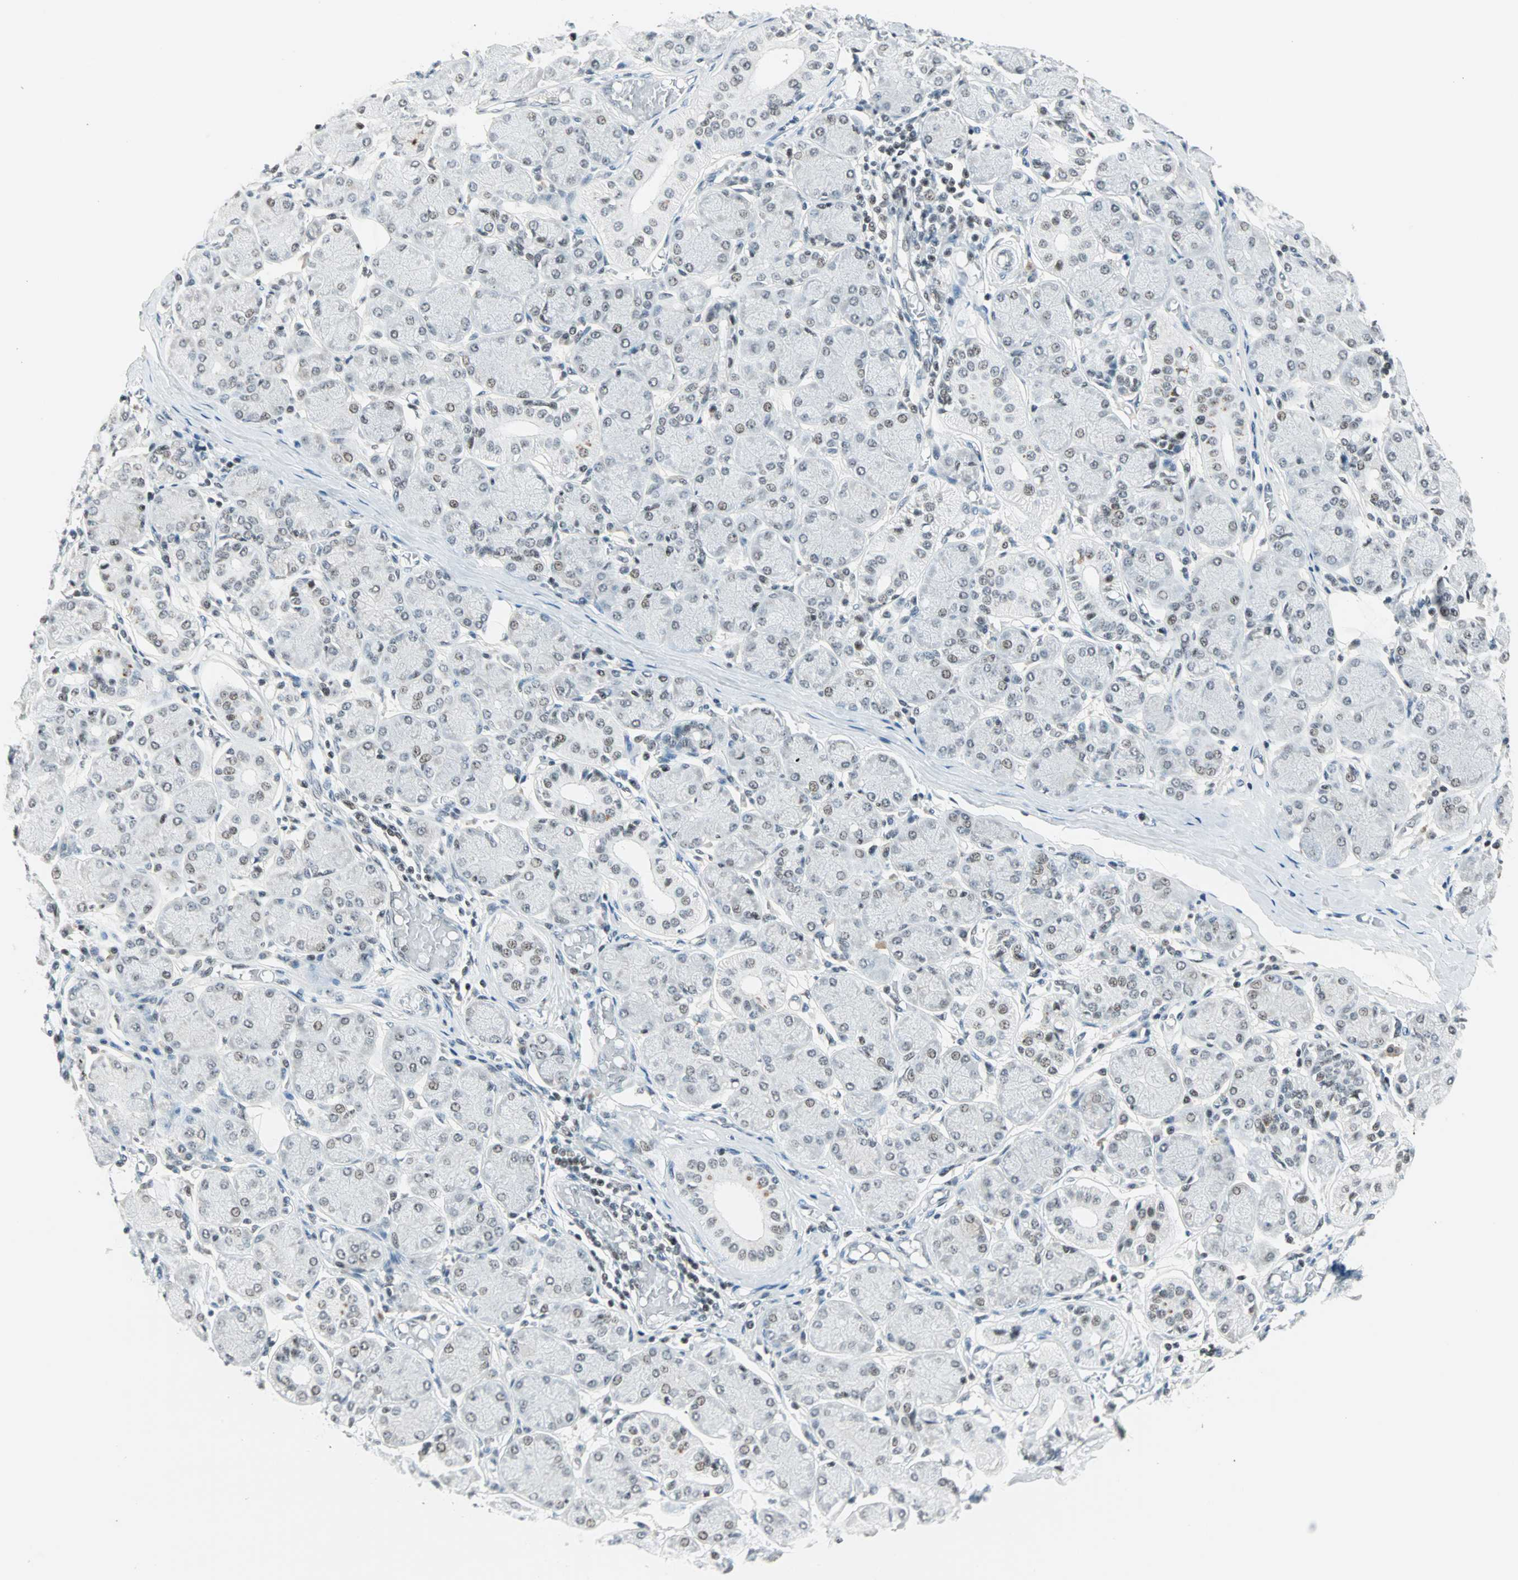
{"staining": {"intensity": "weak", "quantity": "25%-75%", "location": "nuclear"}, "tissue": "salivary gland", "cell_type": "Glandular cells", "image_type": "normal", "snomed": [{"axis": "morphology", "description": "Normal tissue, NOS"}, {"axis": "topography", "description": "Salivary gland"}], "caption": "Immunohistochemical staining of benign salivary gland displays low levels of weak nuclear positivity in about 25%-75% of glandular cells.", "gene": "SIN3A", "patient": {"sex": "female", "age": 24}}